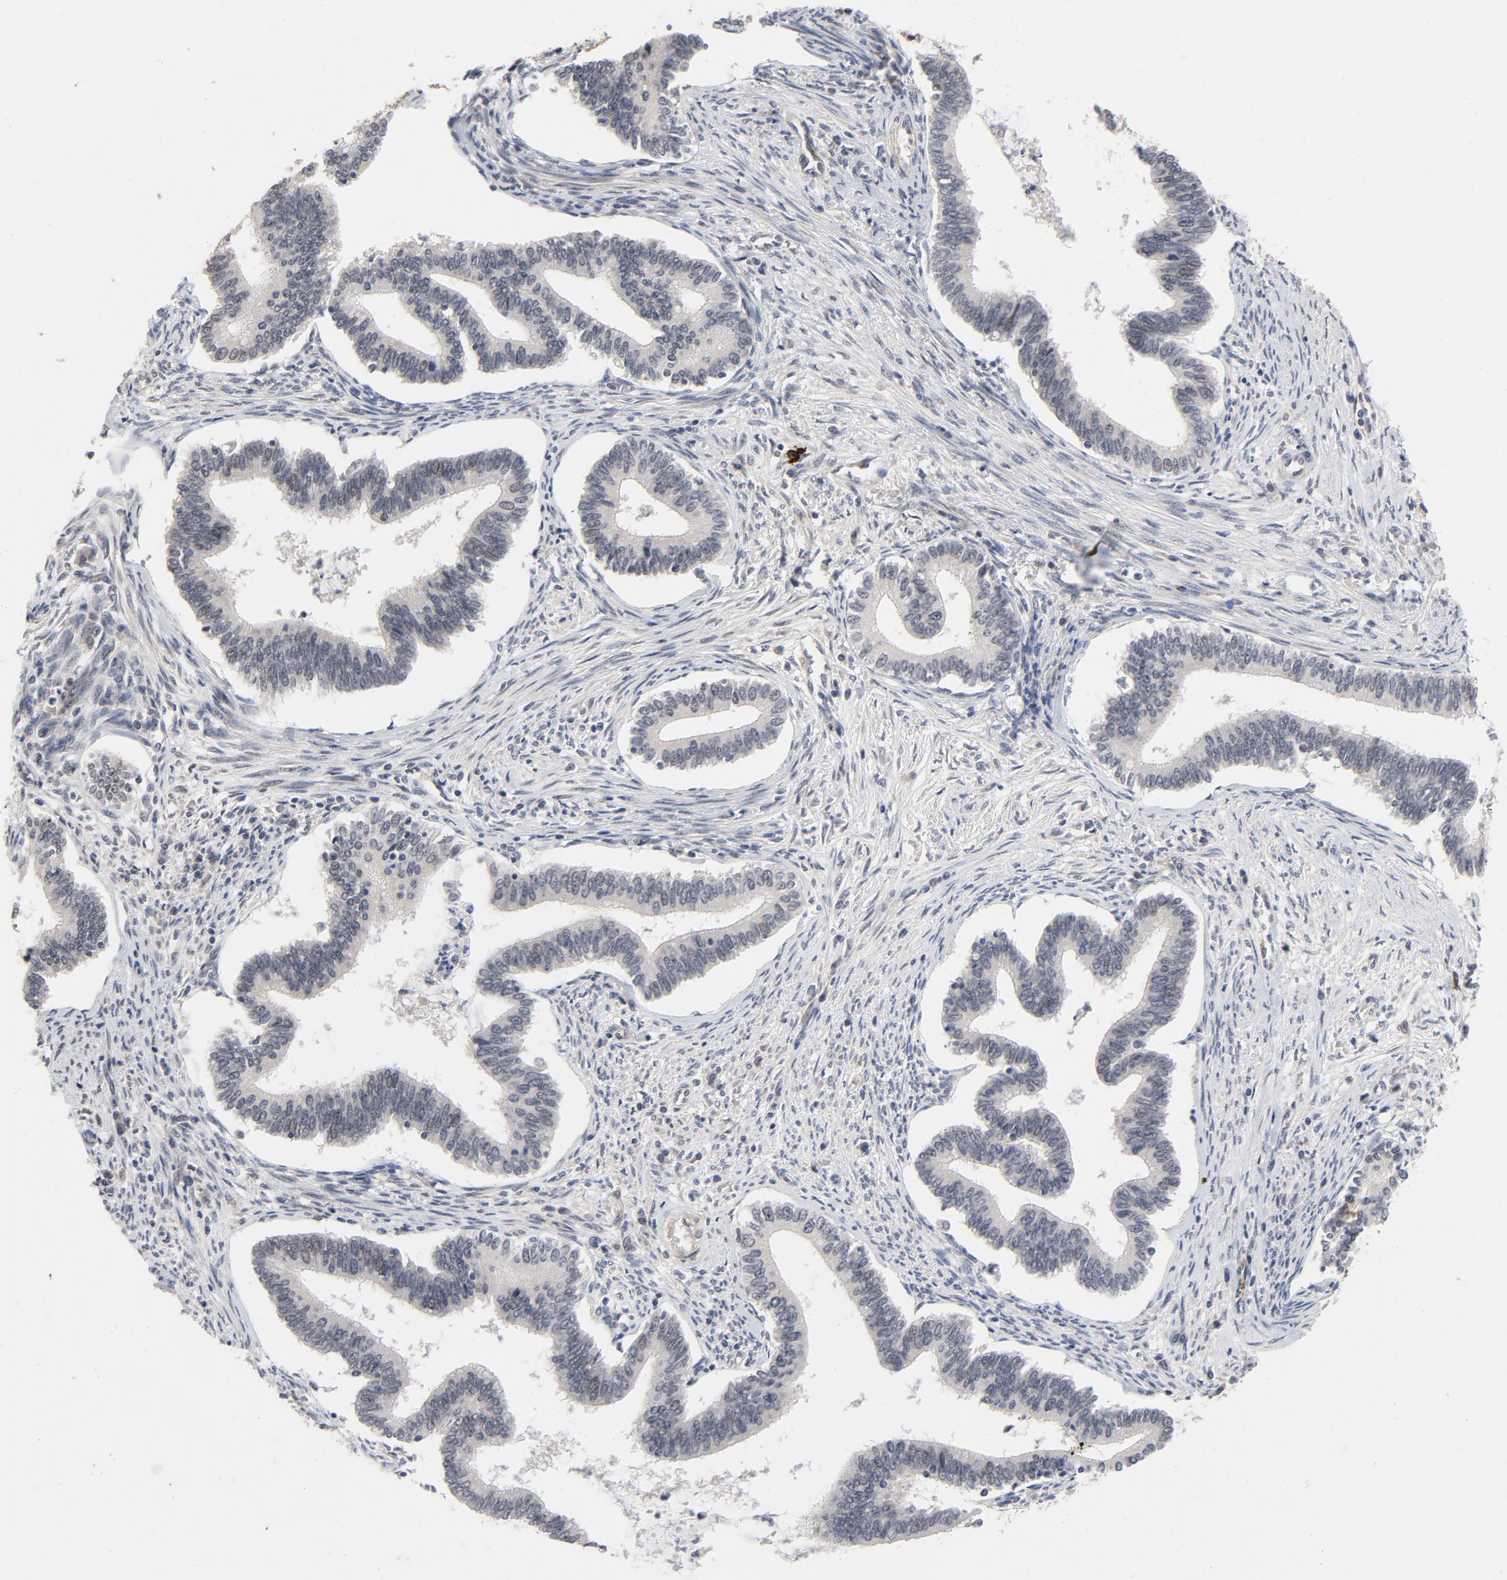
{"staining": {"intensity": "negative", "quantity": "none", "location": "none"}, "tissue": "cervical cancer", "cell_type": "Tumor cells", "image_type": "cancer", "snomed": [{"axis": "morphology", "description": "Adenocarcinoma, NOS"}, {"axis": "topography", "description": "Cervix"}], "caption": "Immunohistochemistry micrograph of neoplastic tissue: human cervical cancer stained with DAB shows no significant protein staining in tumor cells.", "gene": "ZKSCAN8", "patient": {"sex": "female", "age": 36}}